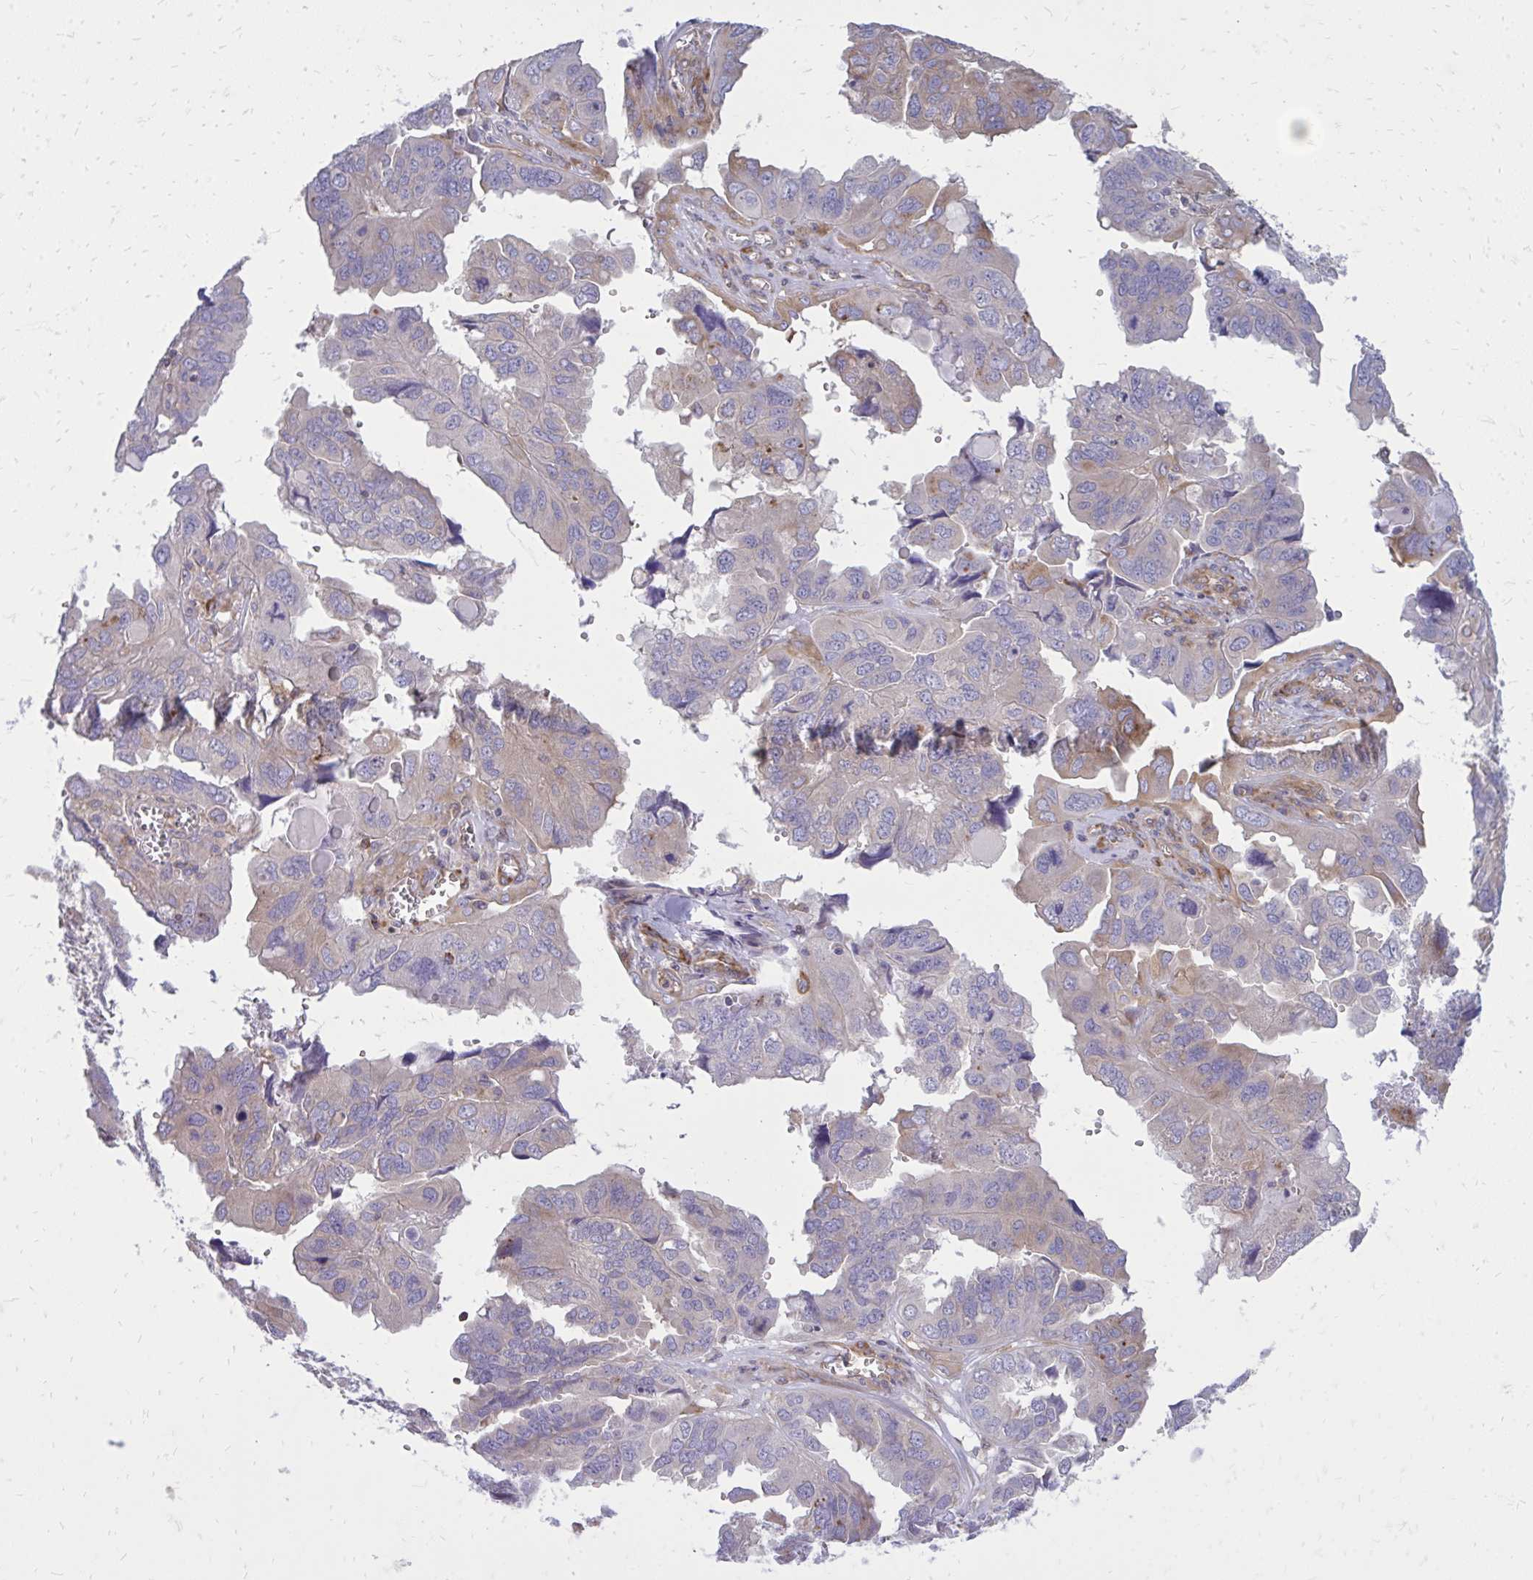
{"staining": {"intensity": "strong", "quantity": "<25%", "location": "cytoplasmic/membranous"}, "tissue": "ovarian cancer", "cell_type": "Tumor cells", "image_type": "cancer", "snomed": [{"axis": "morphology", "description": "Cystadenocarcinoma, serous, NOS"}, {"axis": "topography", "description": "Ovary"}], "caption": "Strong cytoplasmic/membranous staining is present in approximately <25% of tumor cells in serous cystadenocarcinoma (ovarian).", "gene": "ASAP1", "patient": {"sex": "female", "age": 79}}